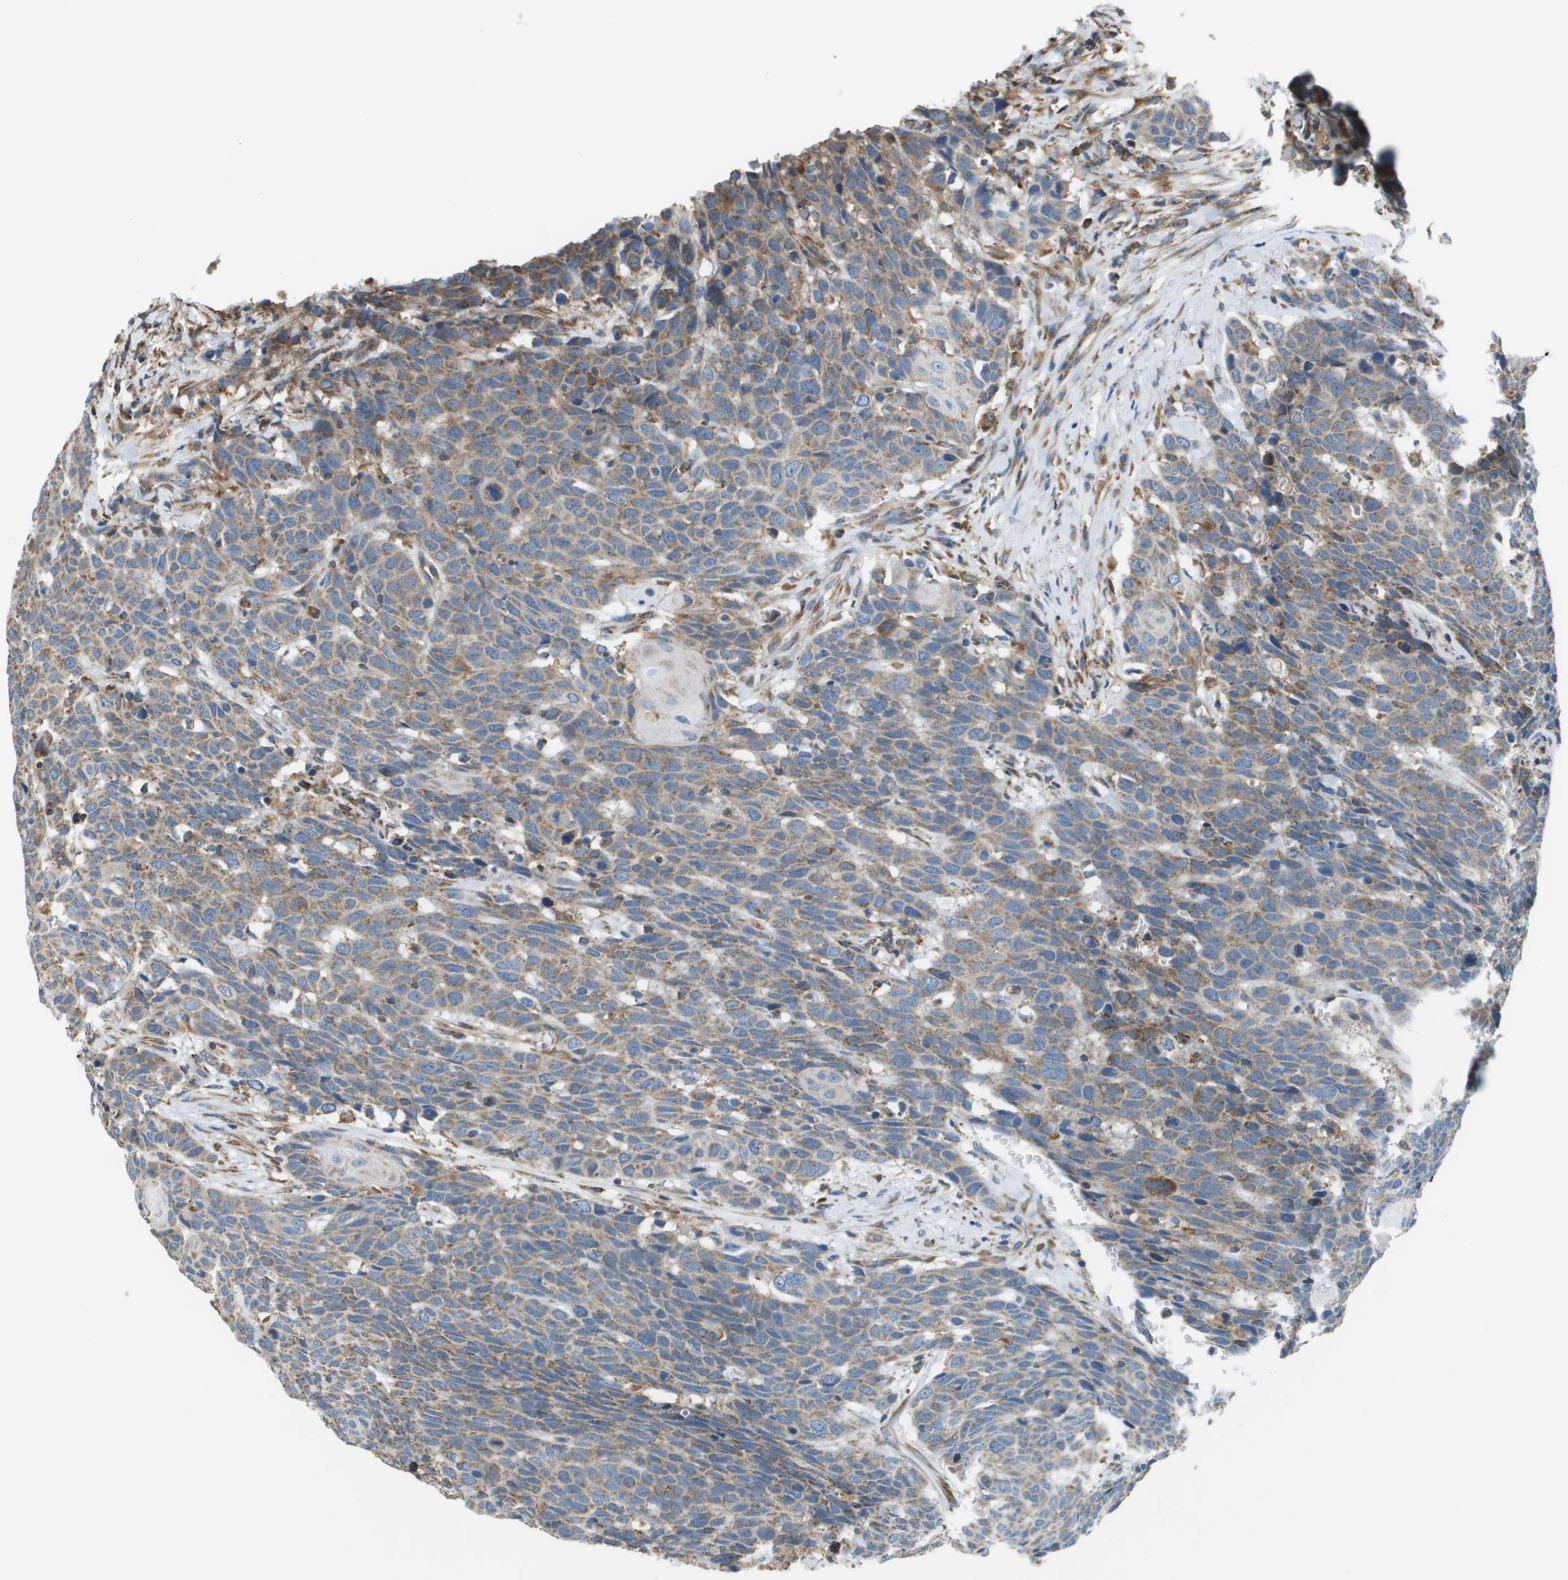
{"staining": {"intensity": "moderate", "quantity": ">75%", "location": "cytoplasmic/membranous"}, "tissue": "head and neck cancer", "cell_type": "Tumor cells", "image_type": "cancer", "snomed": [{"axis": "morphology", "description": "Squamous cell carcinoma, NOS"}, {"axis": "topography", "description": "Head-Neck"}], "caption": "Immunohistochemical staining of human squamous cell carcinoma (head and neck) shows medium levels of moderate cytoplasmic/membranous staining in approximately >75% of tumor cells.", "gene": "TAOK3", "patient": {"sex": "male", "age": 66}}